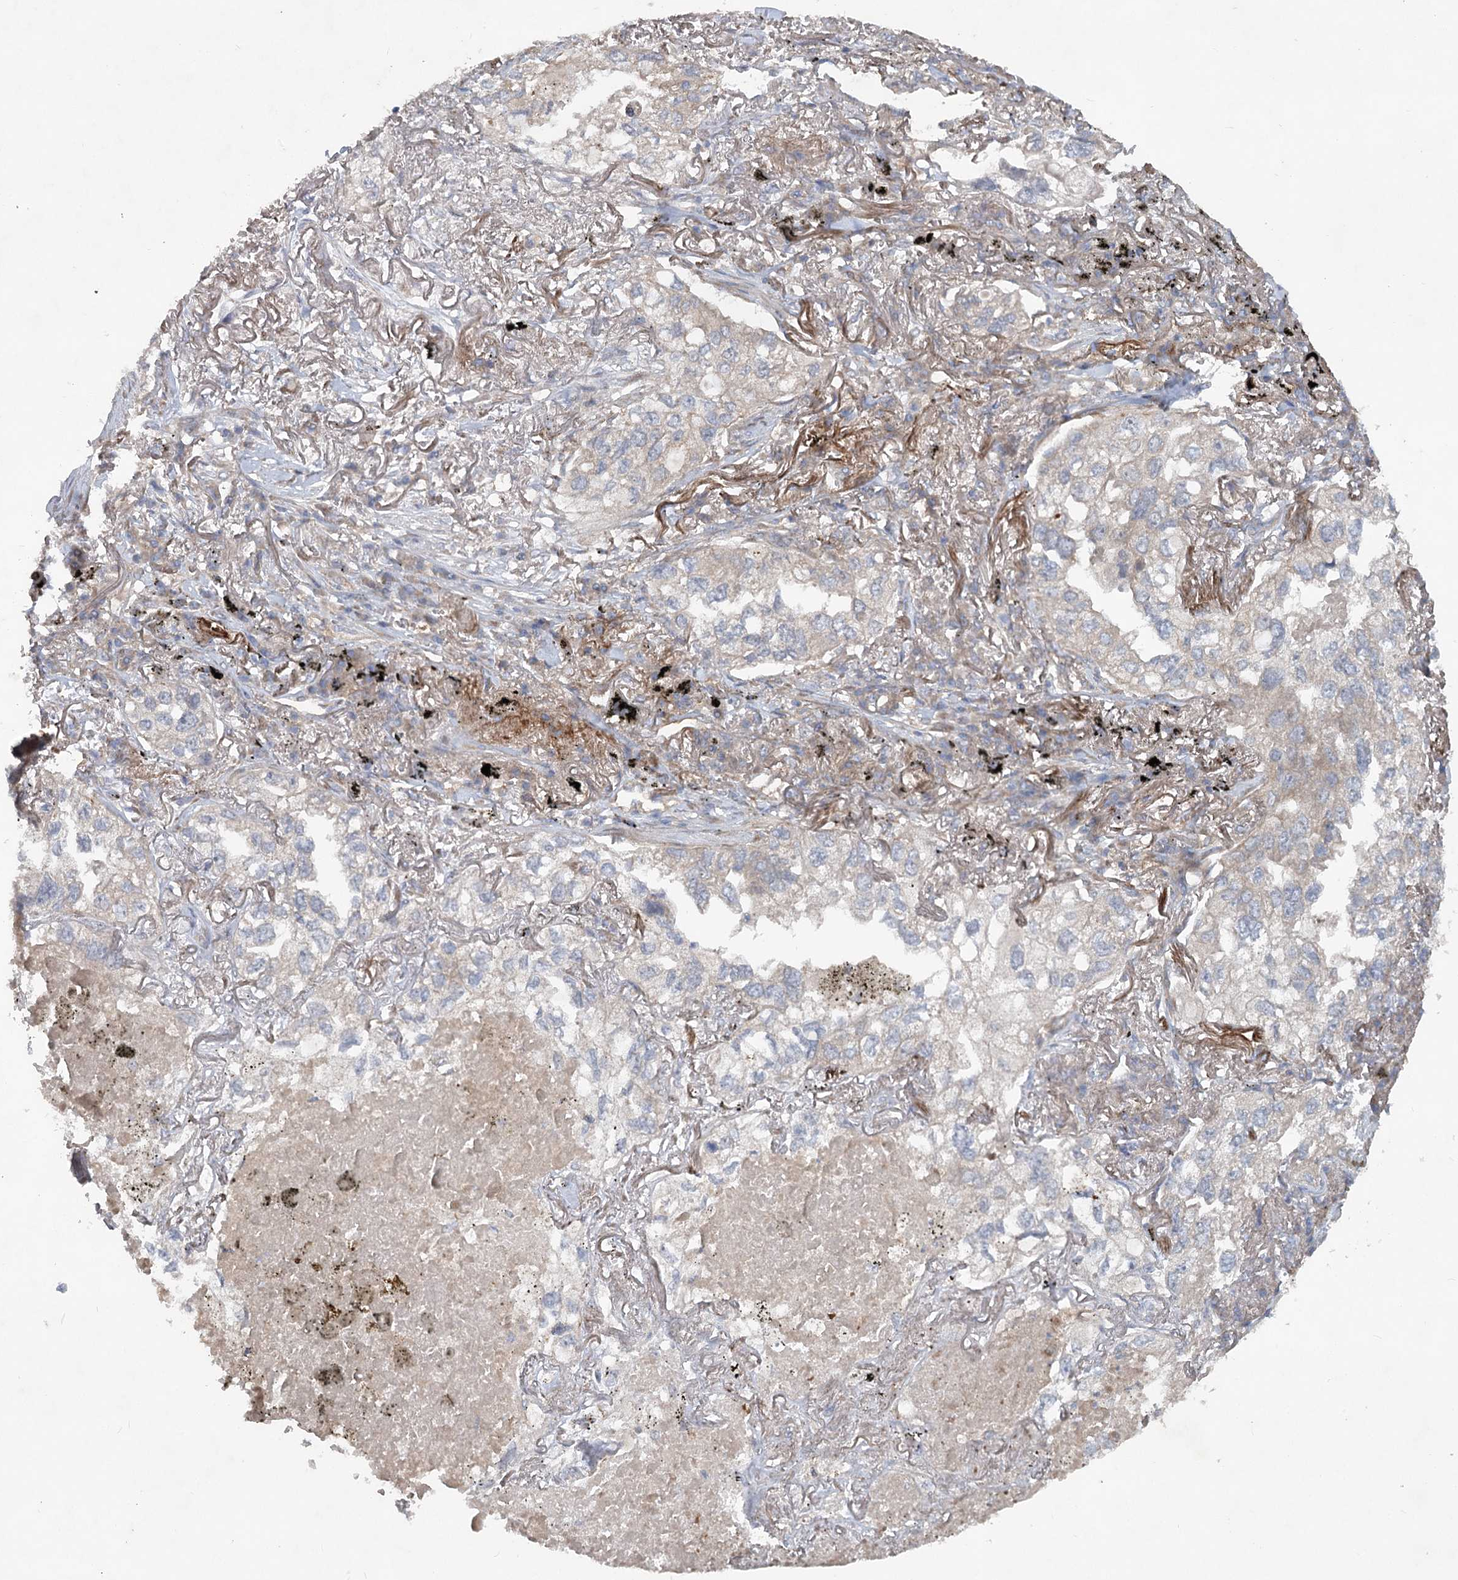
{"staining": {"intensity": "negative", "quantity": "none", "location": "none"}, "tissue": "lung cancer", "cell_type": "Tumor cells", "image_type": "cancer", "snomed": [{"axis": "morphology", "description": "Adenocarcinoma, NOS"}, {"axis": "topography", "description": "Lung"}], "caption": "High magnification brightfield microscopy of lung cancer (adenocarcinoma) stained with DAB (brown) and counterstained with hematoxylin (blue): tumor cells show no significant staining. (Stains: DAB (3,3'-diaminobenzidine) immunohistochemistry (IHC) with hematoxylin counter stain, Microscopy: brightfield microscopy at high magnification).", "gene": "RIN2", "patient": {"sex": "male", "age": 65}}